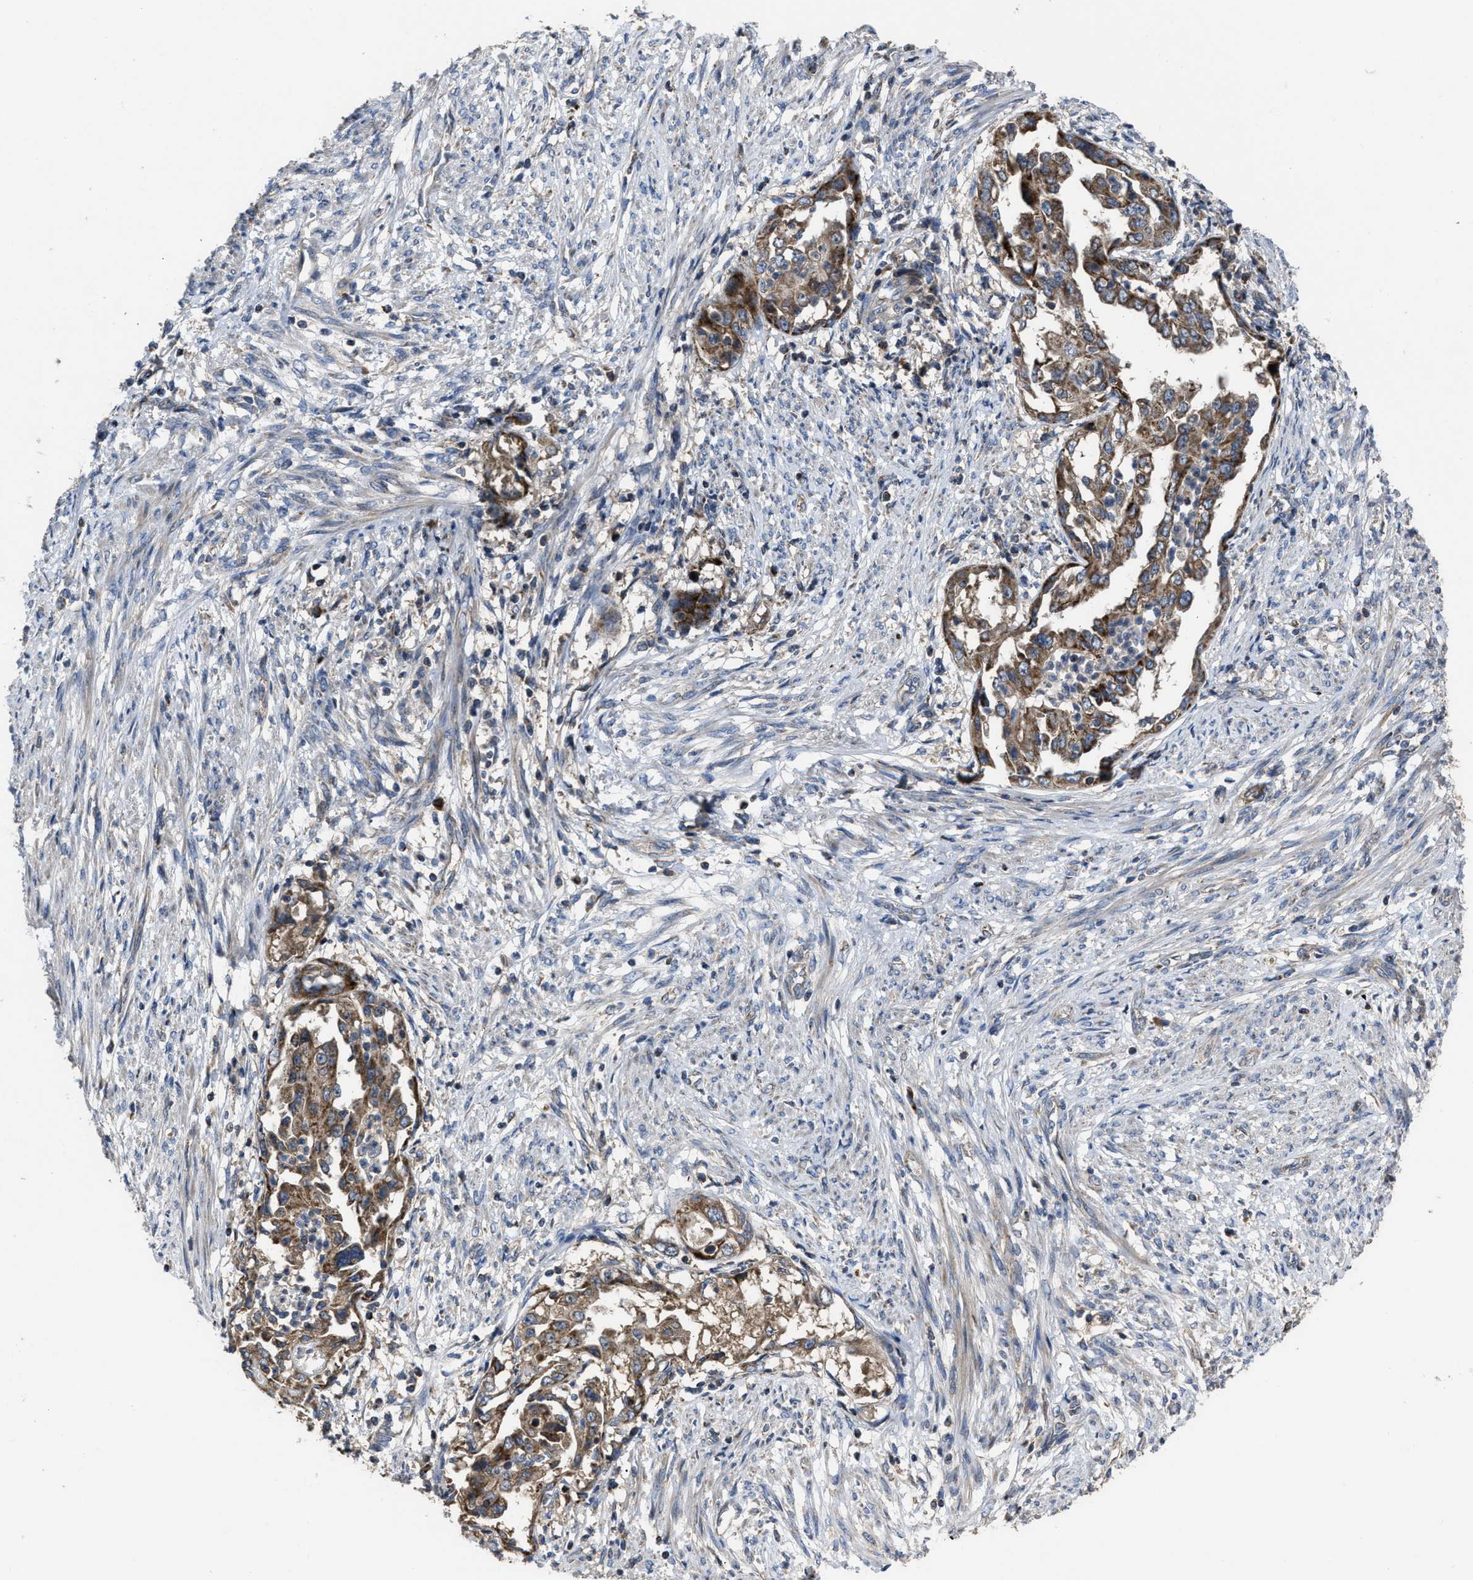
{"staining": {"intensity": "moderate", "quantity": ">75%", "location": "cytoplasmic/membranous"}, "tissue": "endometrial cancer", "cell_type": "Tumor cells", "image_type": "cancer", "snomed": [{"axis": "morphology", "description": "Adenocarcinoma, NOS"}, {"axis": "topography", "description": "Endometrium"}], "caption": "A photomicrograph of endometrial adenocarcinoma stained for a protein exhibits moderate cytoplasmic/membranous brown staining in tumor cells.", "gene": "PASK", "patient": {"sex": "female", "age": 85}}